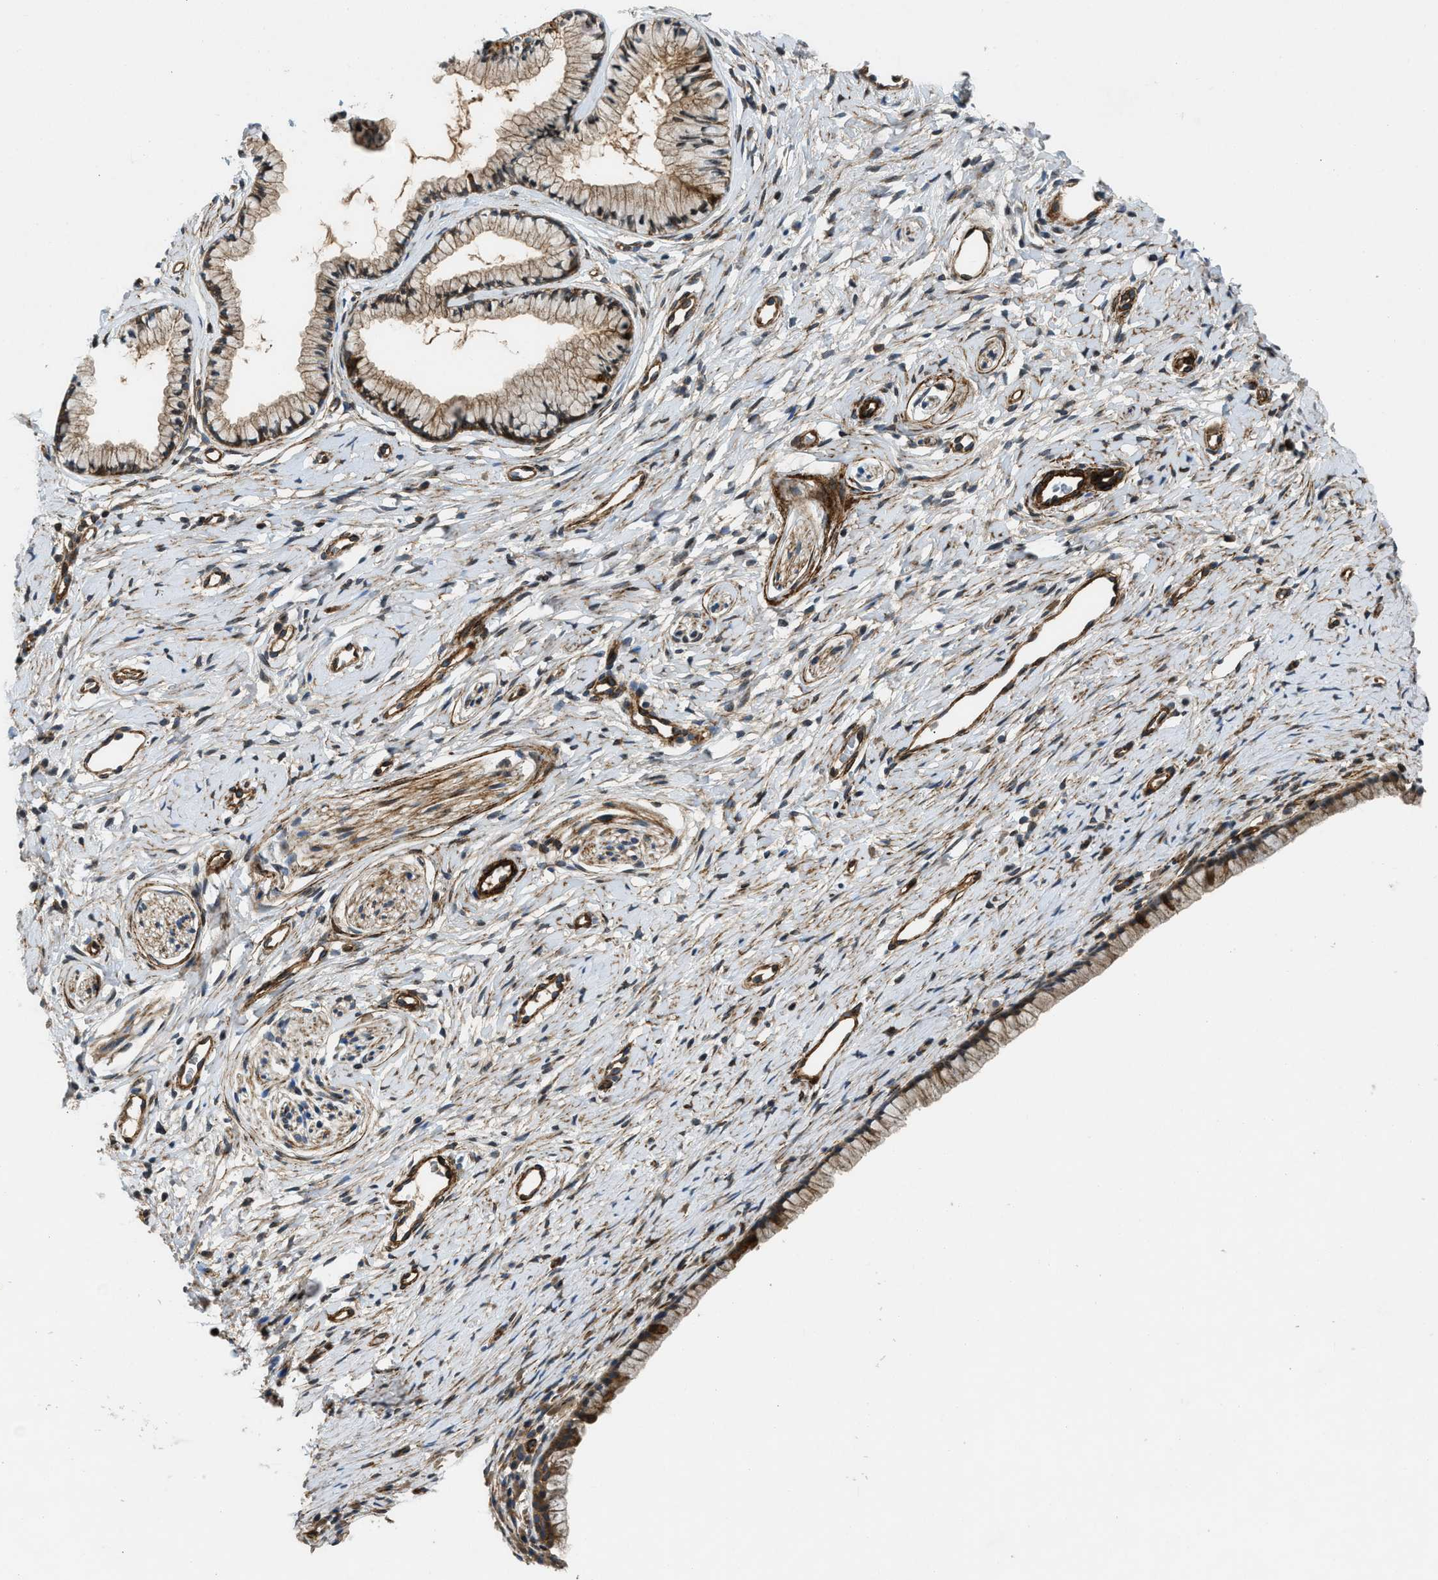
{"staining": {"intensity": "moderate", "quantity": ">75%", "location": "cytoplasmic/membranous"}, "tissue": "cervix", "cell_type": "Glandular cells", "image_type": "normal", "snomed": [{"axis": "morphology", "description": "Normal tissue, NOS"}, {"axis": "topography", "description": "Cervix"}], "caption": "Immunohistochemical staining of benign cervix shows moderate cytoplasmic/membranous protein expression in approximately >75% of glandular cells. (Brightfield microscopy of DAB IHC at high magnification).", "gene": "NYNRIN", "patient": {"sex": "female", "age": 77}}